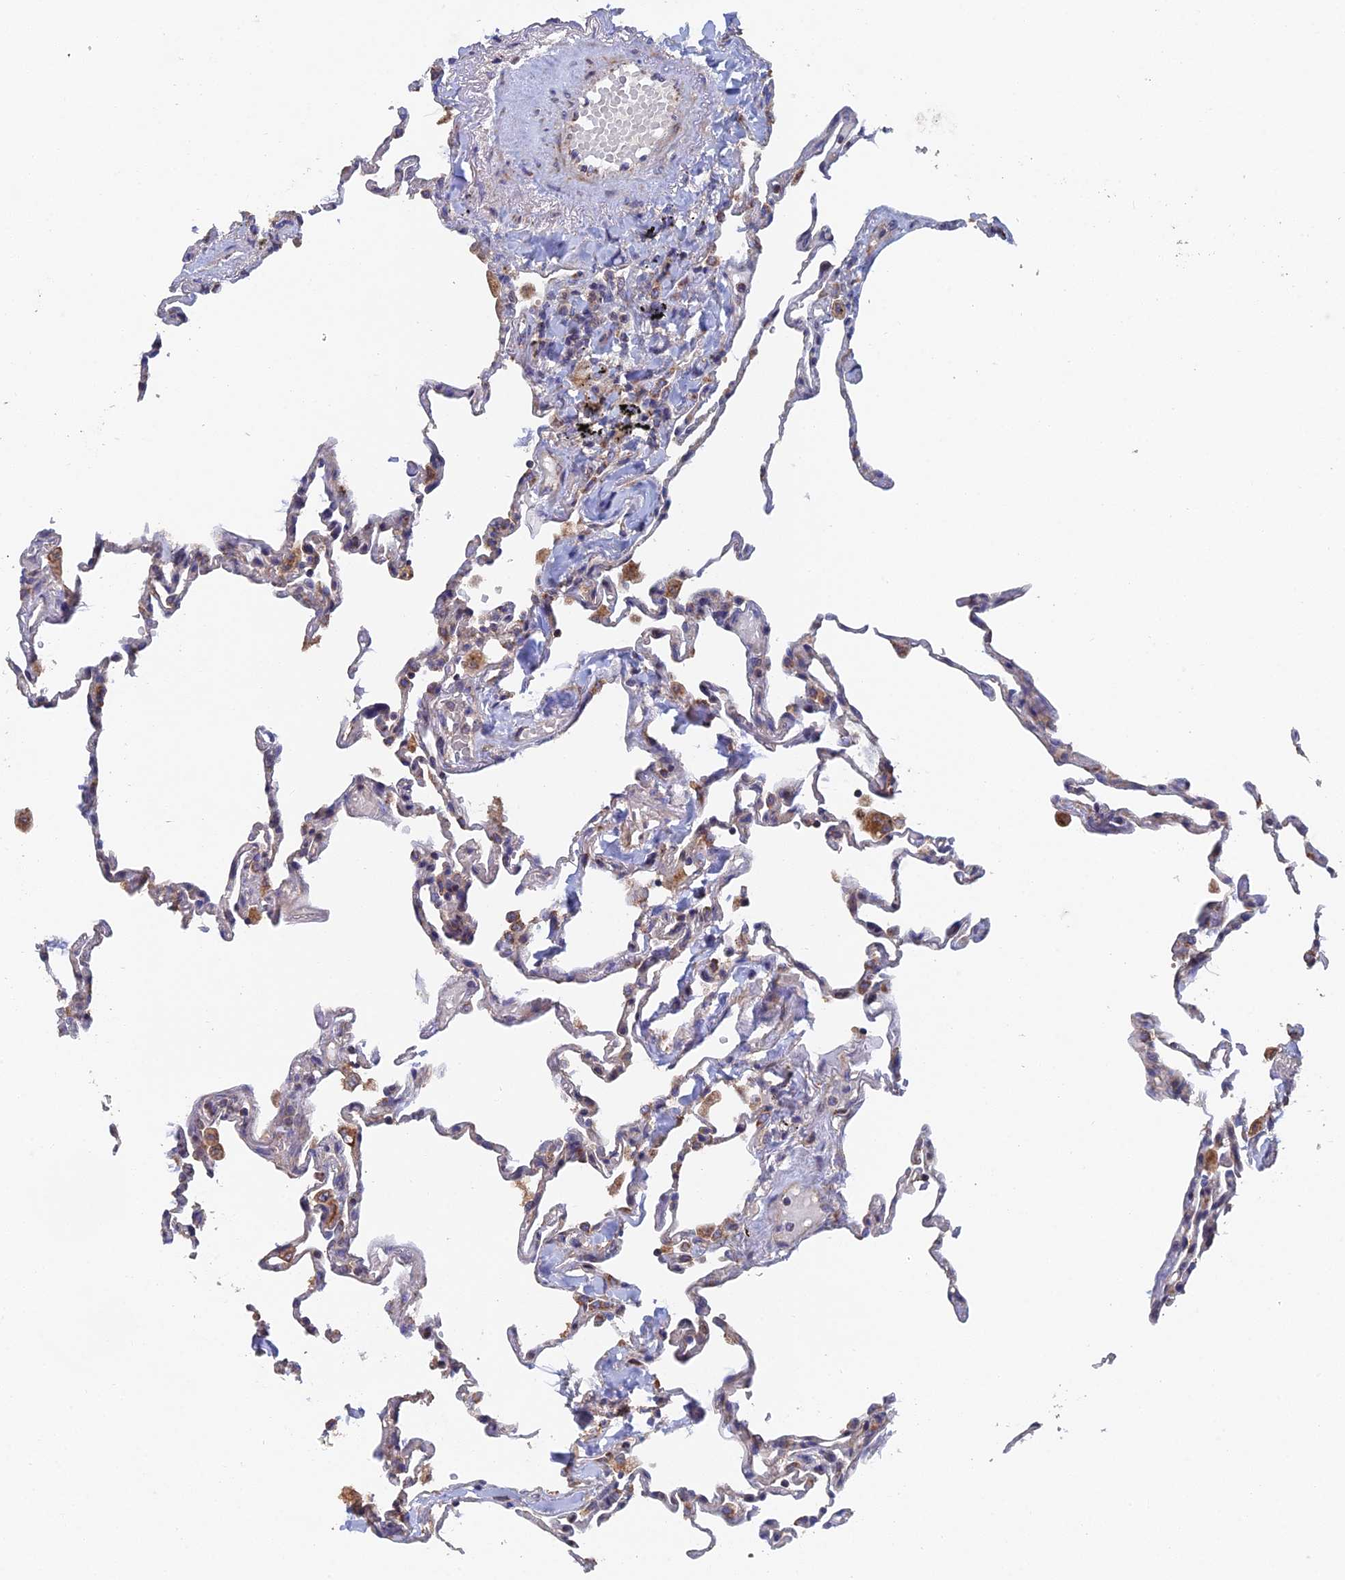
{"staining": {"intensity": "negative", "quantity": "none", "location": "none"}, "tissue": "lung", "cell_type": "Alveolar cells", "image_type": "normal", "snomed": [{"axis": "morphology", "description": "Normal tissue, NOS"}, {"axis": "topography", "description": "Lung"}], "caption": "Lung stained for a protein using IHC exhibits no staining alveolar cells.", "gene": "ECSIT", "patient": {"sex": "male", "age": 59}}